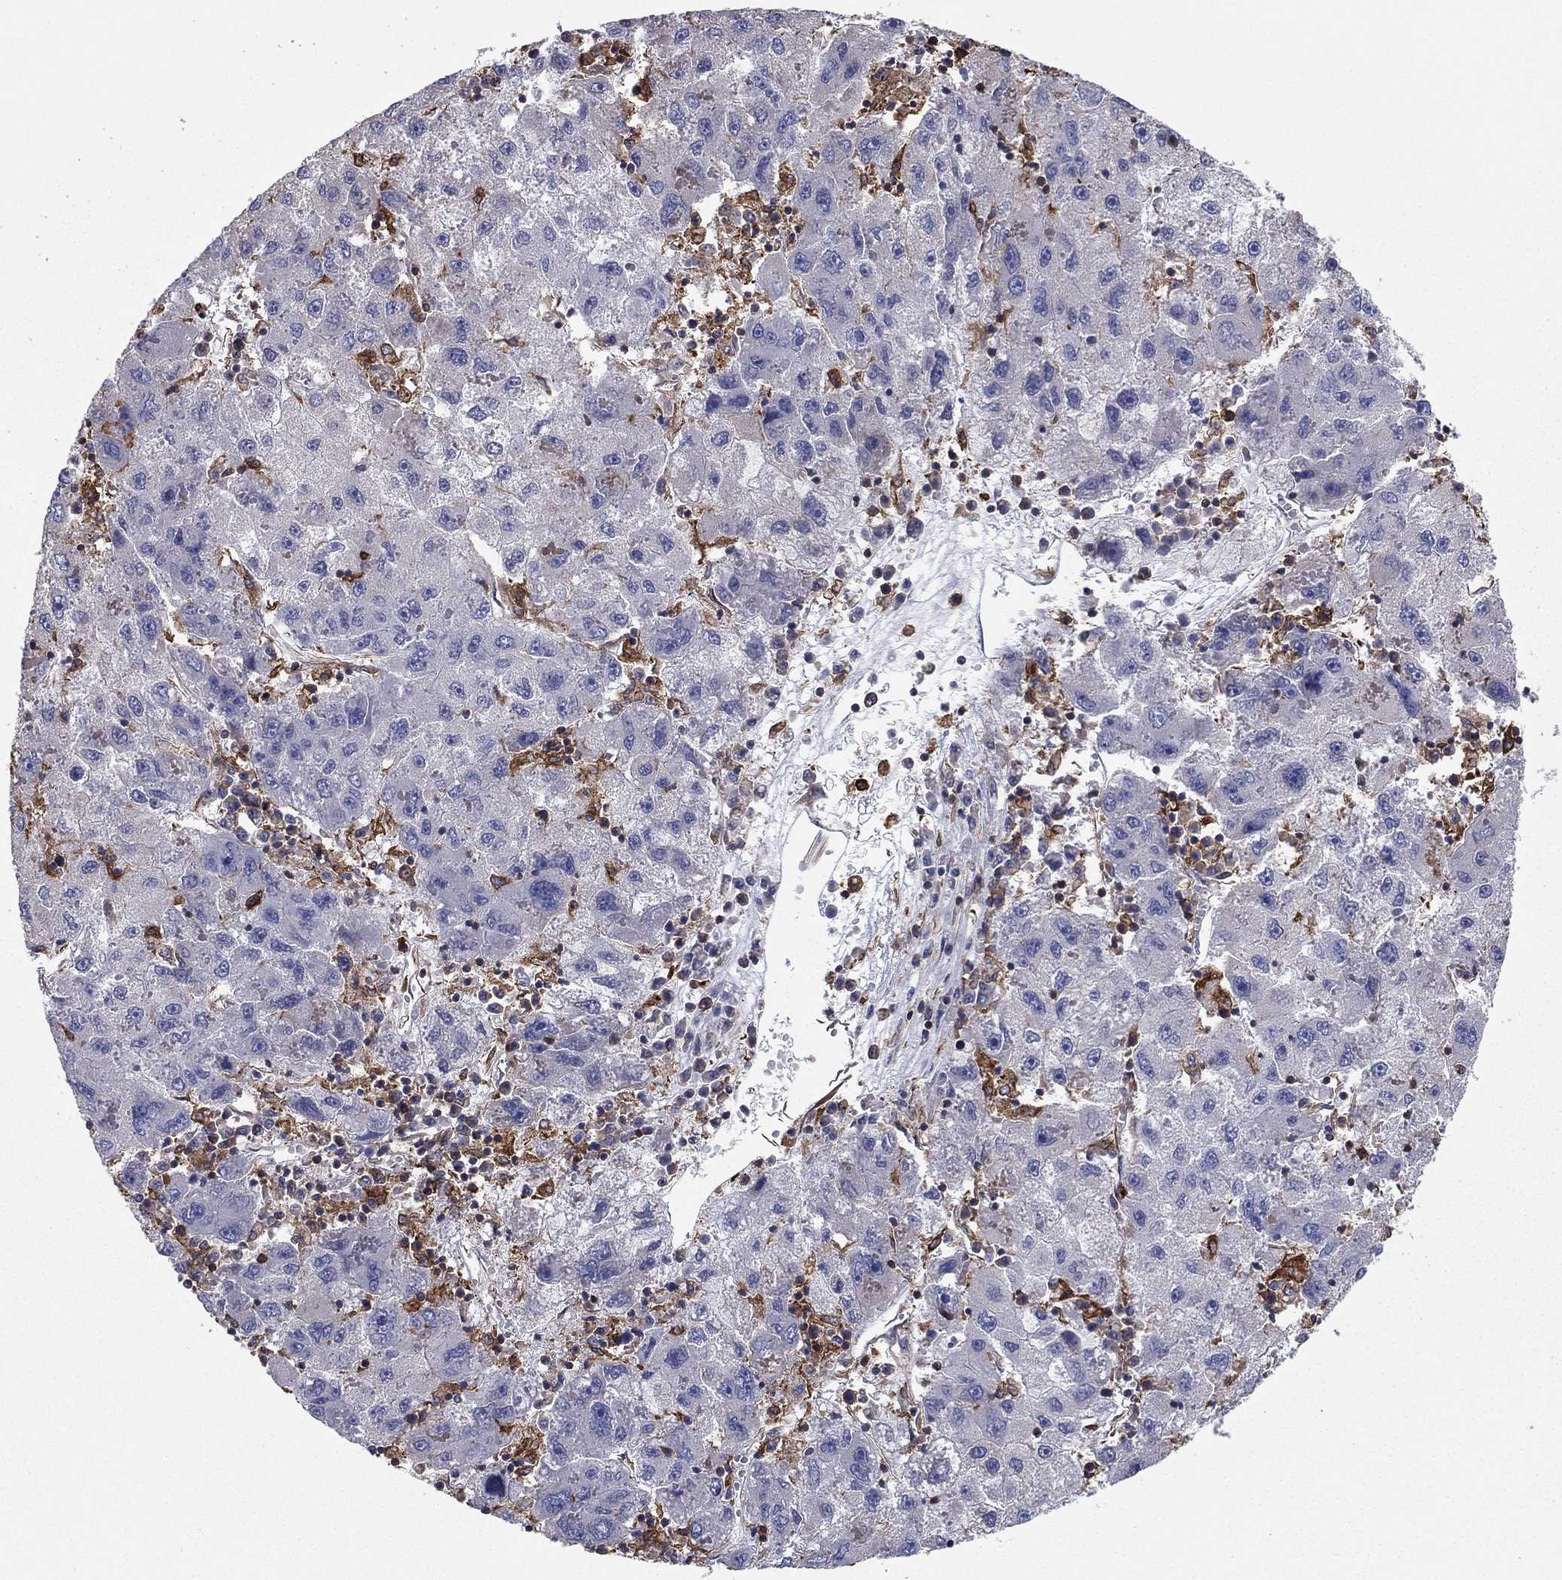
{"staining": {"intensity": "negative", "quantity": "none", "location": "none"}, "tissue": "liver cancer", "cell_type": "Tumor cells", "image_type": "cancer", "snomed": [{"axis": "morphology", "description": "Carcinoma, Hepatocellular, NOS"}, {"axis": "topography", "description": "Liver"}], "caption": "The immunohistochemistry micrograph has no significant positivity in tumor cells of liver hepatocellular carcinoma tissue.", "gene": "EHBP1L1", "patient": {"sex": "male", "age": 75}}